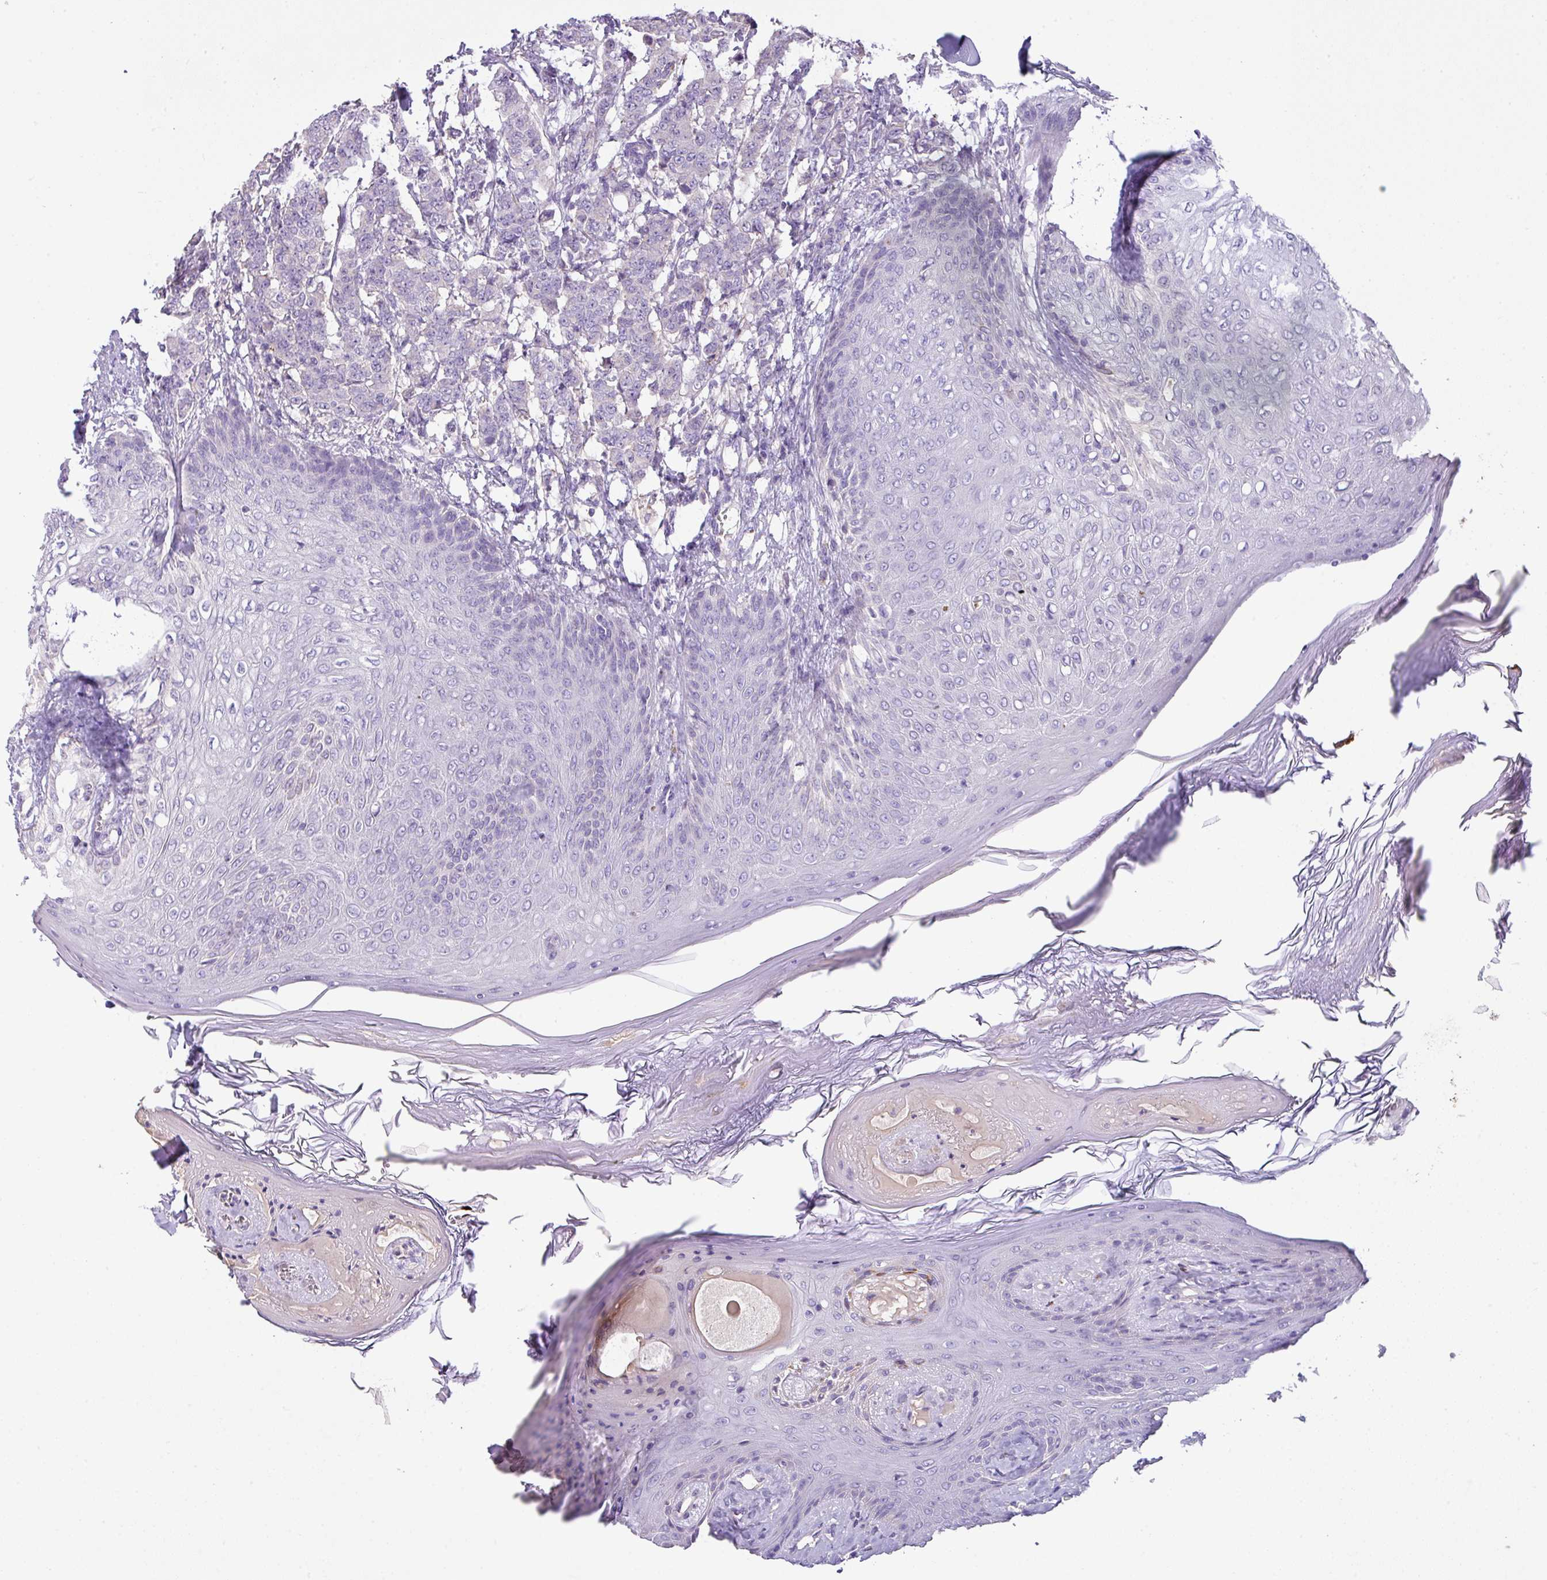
{"staining": {"intensity": "negative", "quantity": "none", "location": "none"}, "tissue": "breast cancer", "cell_type": "Tumor cells", "image_type": "cancer", "snomed": [{"axis": "morphology", "description": "Duct carcinoma"}, {"axis": "topography", "description": "Breast"}], "caption": "Tumor cells are negative for protein expression in human breast cancer (invasive ductal carcinoma).", "gene": "OR6C6", "patient": {"sex": "female", "age": 40}}